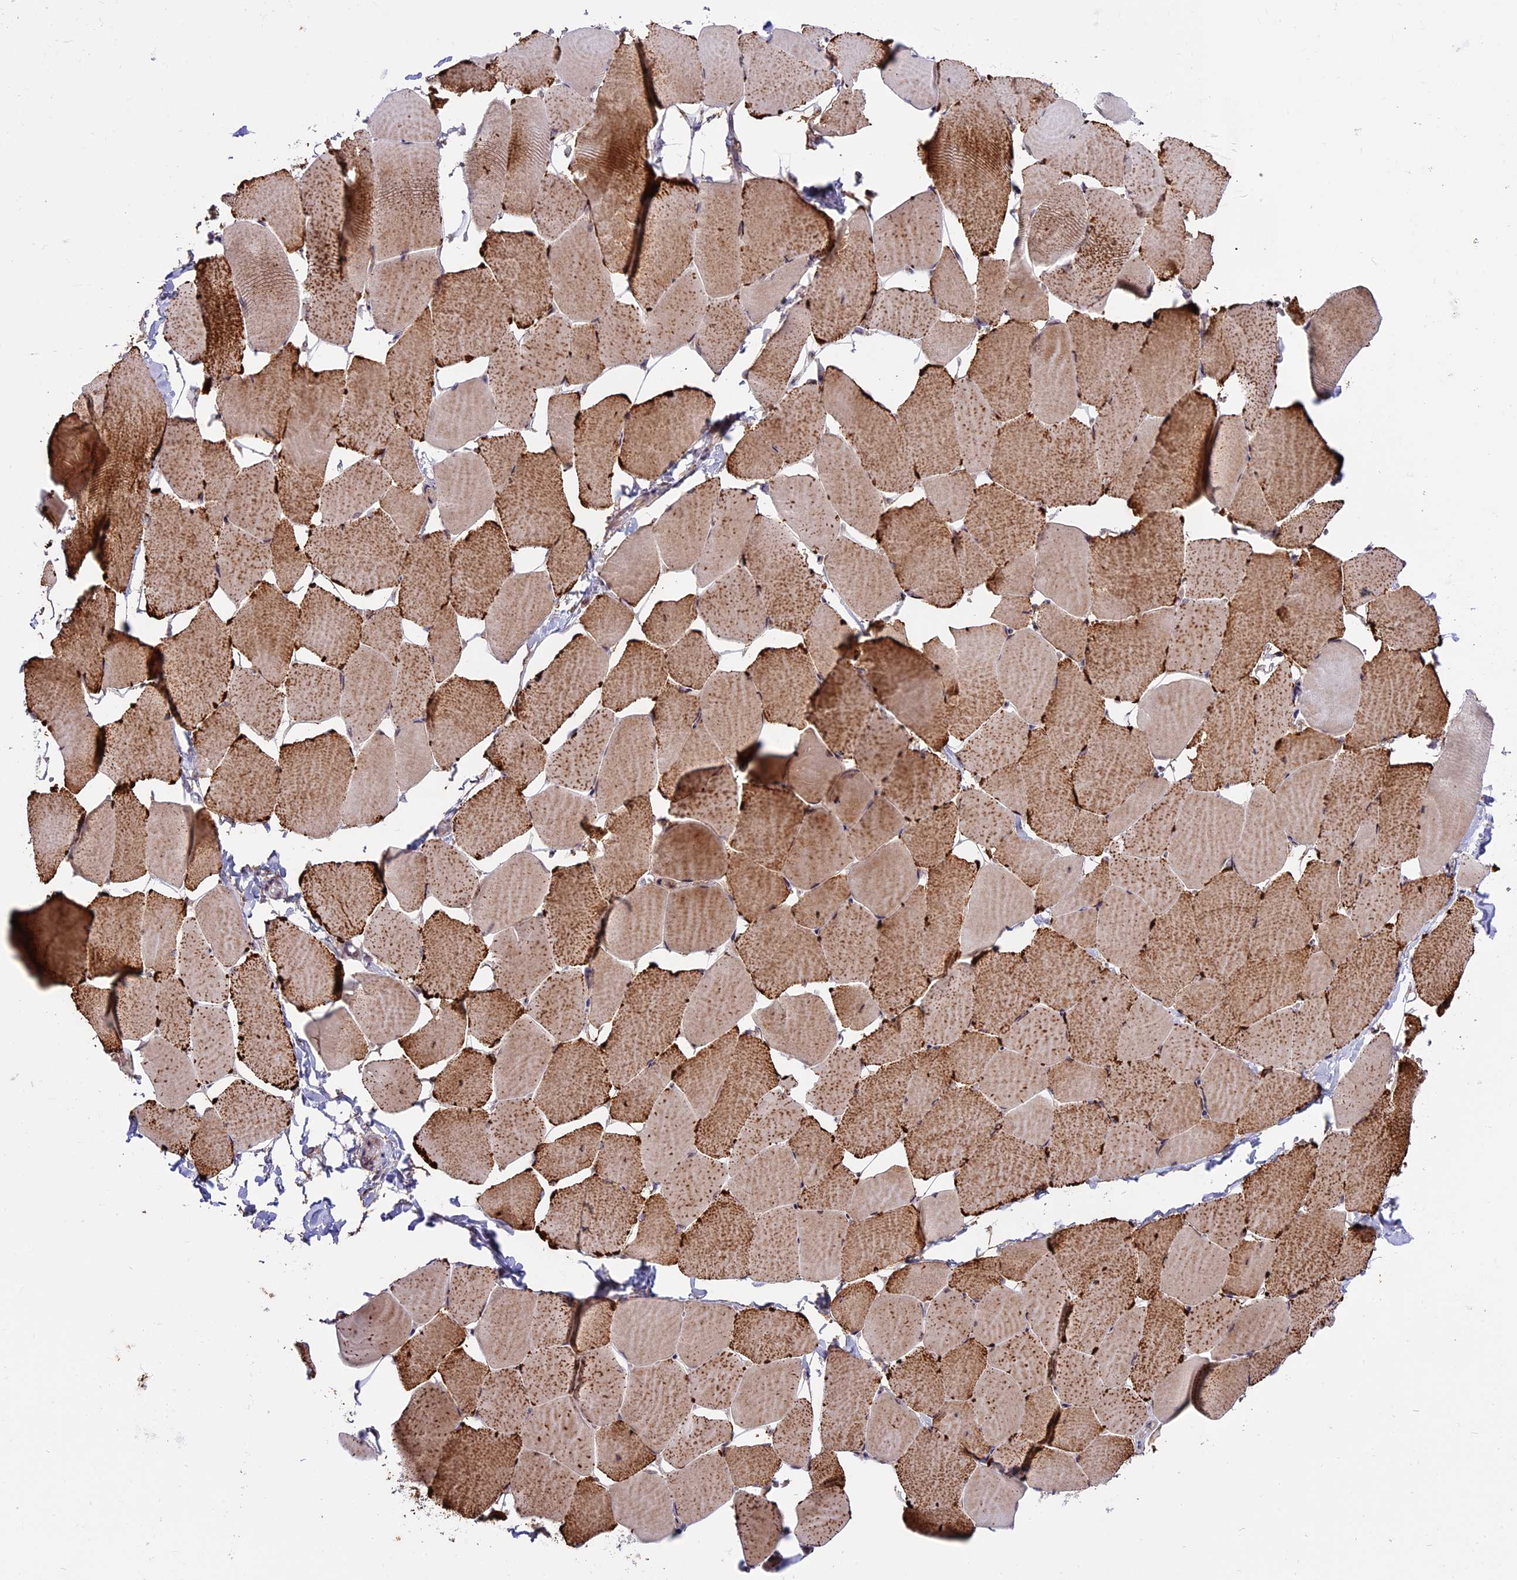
{"staining": {"intensity": "moderate", "quantity": "25%-75%", "location": "cytoplasmic/membranous"}, "tissue": "skeletal muscle", "cell_type": "Myocytes", "image_type": "normal", "snomed": [{"axis": "morphology", "description": "Normal tissue, NOS"}, {"axis": "topography", "description": "Skeletal muscle"}], "caption": "DAB immunohistochemical staining of unremarkable skeletal muscle shows moderate cytoplasmic/membranous protein expression in approximately 25%-75% of myocytes. Immunohistochemistry stains the protein of interest in brown and the nuclei are stained blue.", "gene": "SPRED1", "patient": {"sex": "male", "age": 25}}